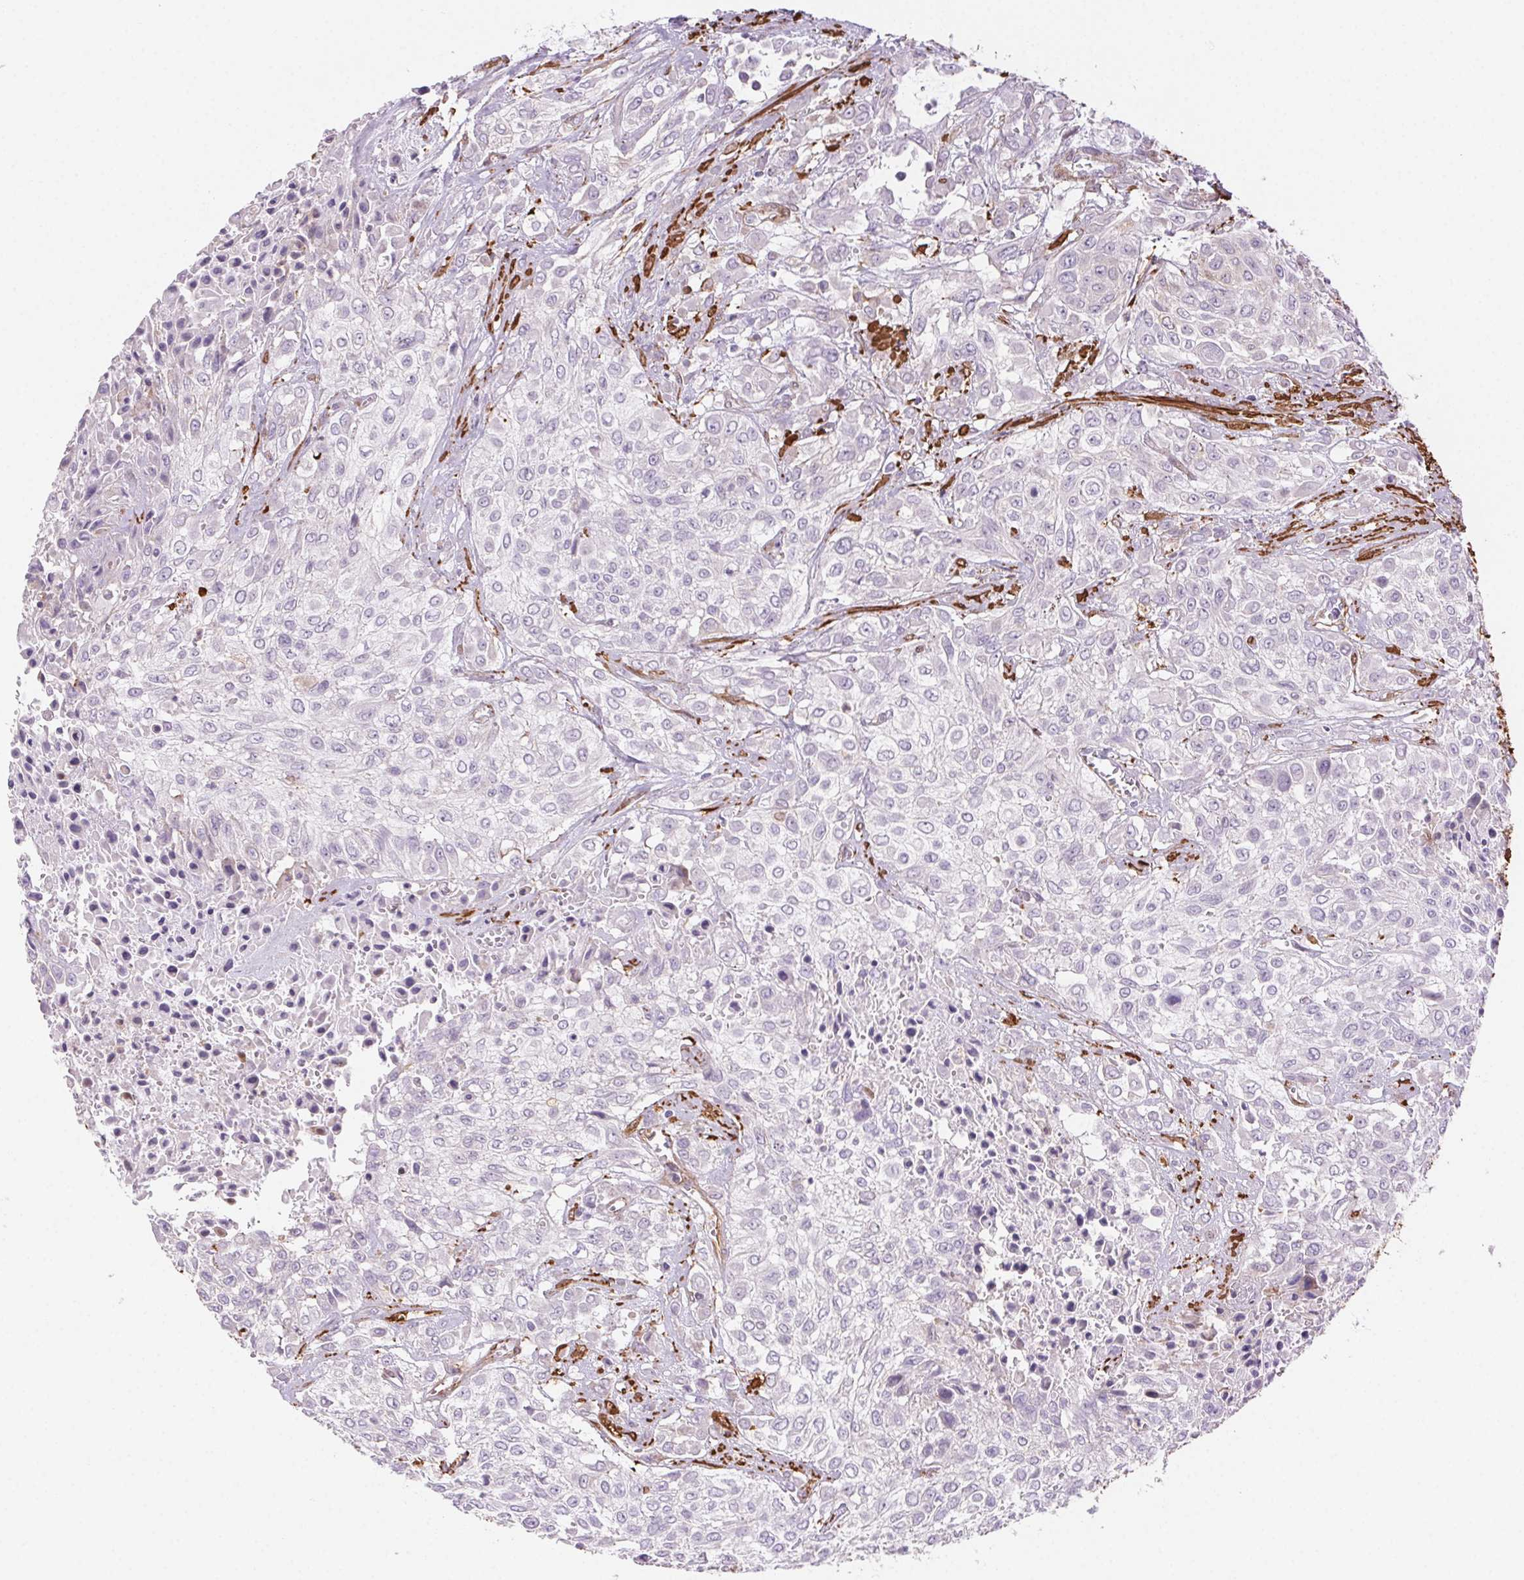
{"staining": {"intensity": "negative", "quantity": "none", "location": "none"}, "tissue": "urothelial cancer", "cell_type": "Tumor cells", "image_type": "cancer", "snomed": [{"axis": "morphology", "description": "Urothelial carcinoma, High grade"}, {"axis": "topography", "description": "Urinary bladder"}], "caption": "IHC photomicrograph of urothelial cancer stained for a protein (brown), which exhibits no staining in tumor cells. (DAB immunohistochemistry, high magnification).", "gene": "GPX8", "patient": {"sex": "male", "age": 57}}